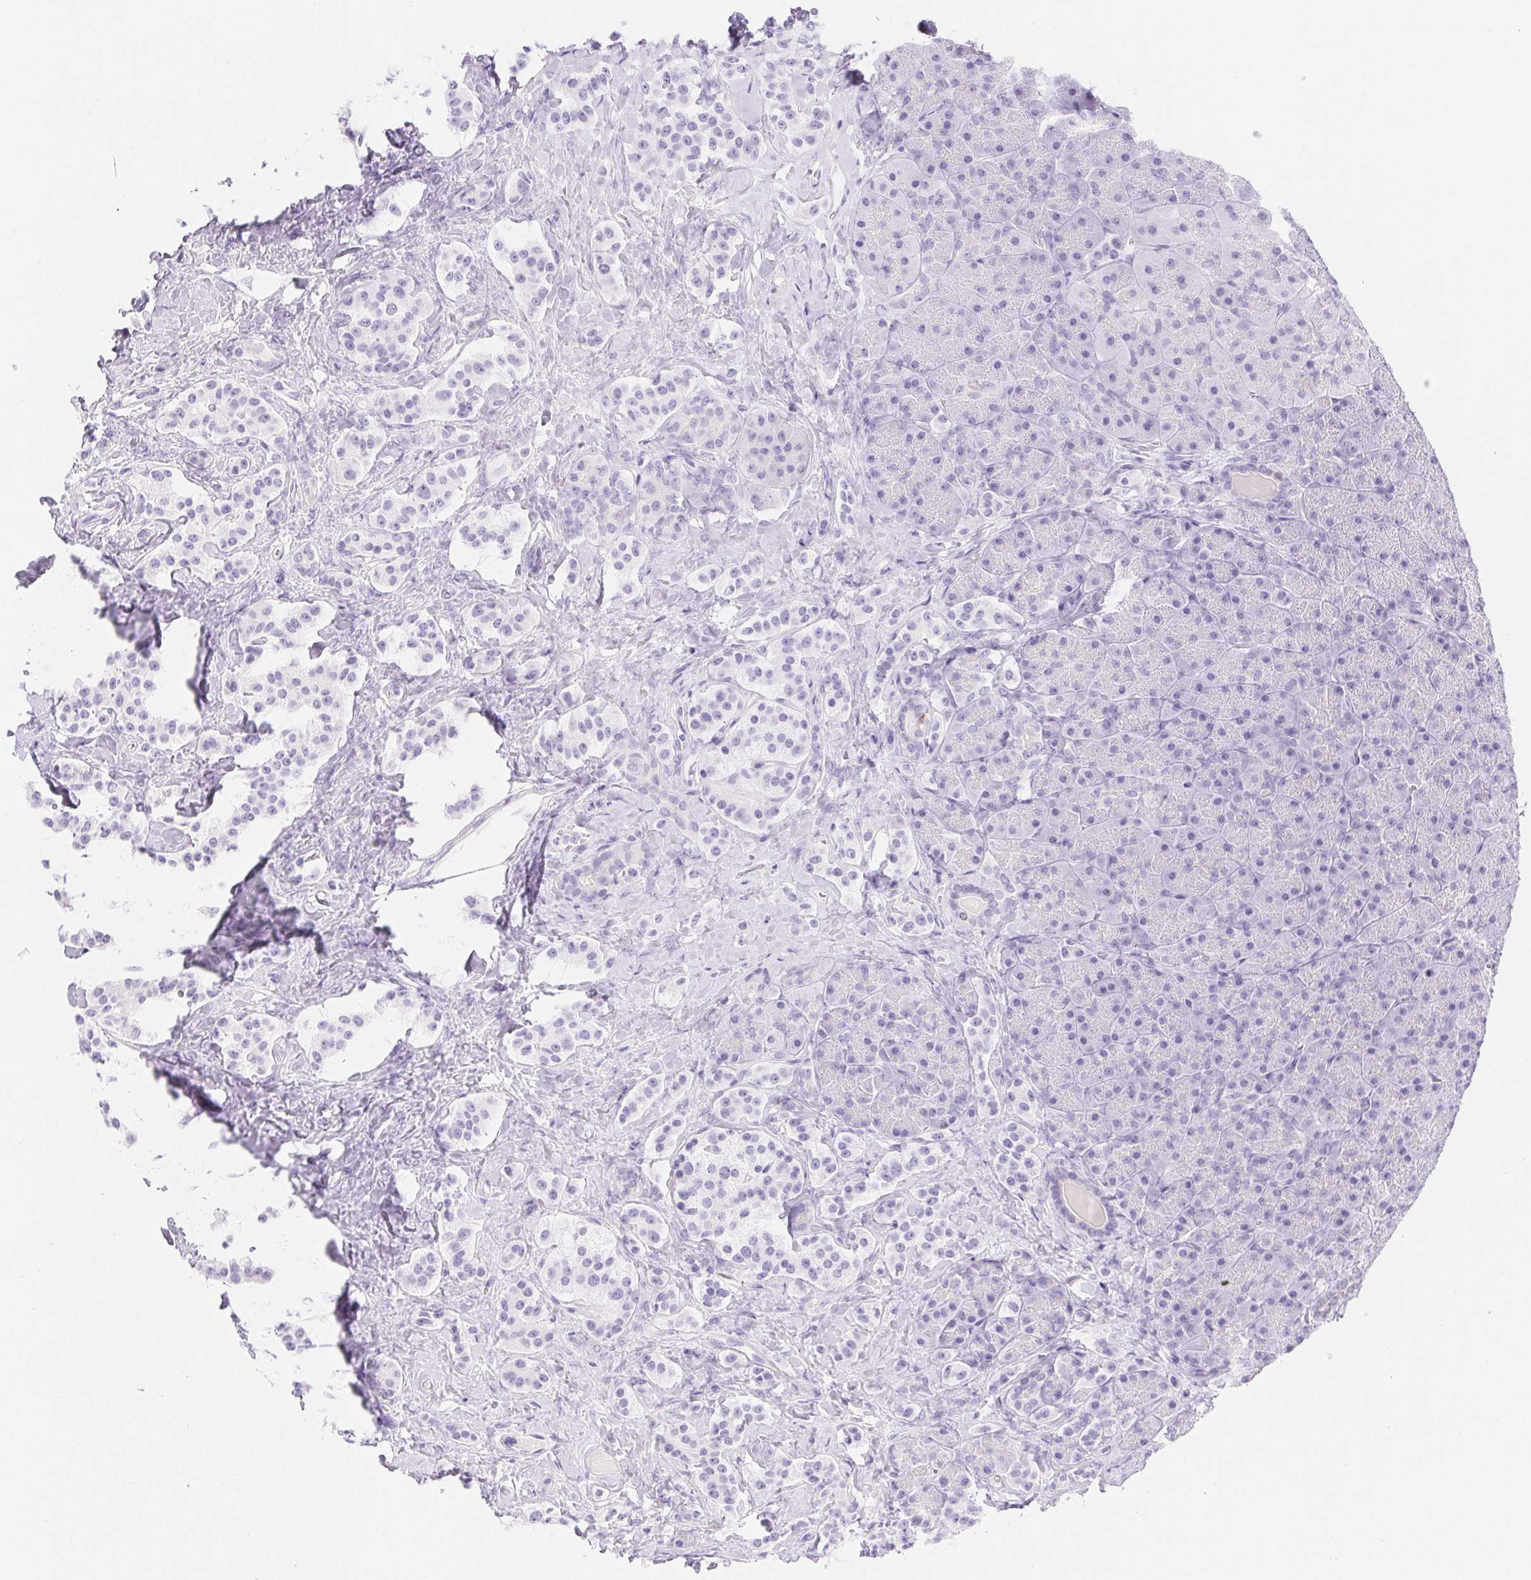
{"staining": {"intensity": "negative", "quantity": "none", "location": "none"}, "tissue": "carcinoid", "cell_type": "Tumor cells", "image_type": "cancer", "snomed": [{"axis": "morphology", "description": "Normal tissue, NOS"}, {"axis": "morphology", "description": "Carcinoid, malignant, NOS"}, {"axis": "topography", "description": "Pancreas"}], "caption": "IHC of carcinoid (malignant) displays no positivity in tumor cells.", "gene": "CLDN16", "patient": {"sex": "male", "age": 36}}